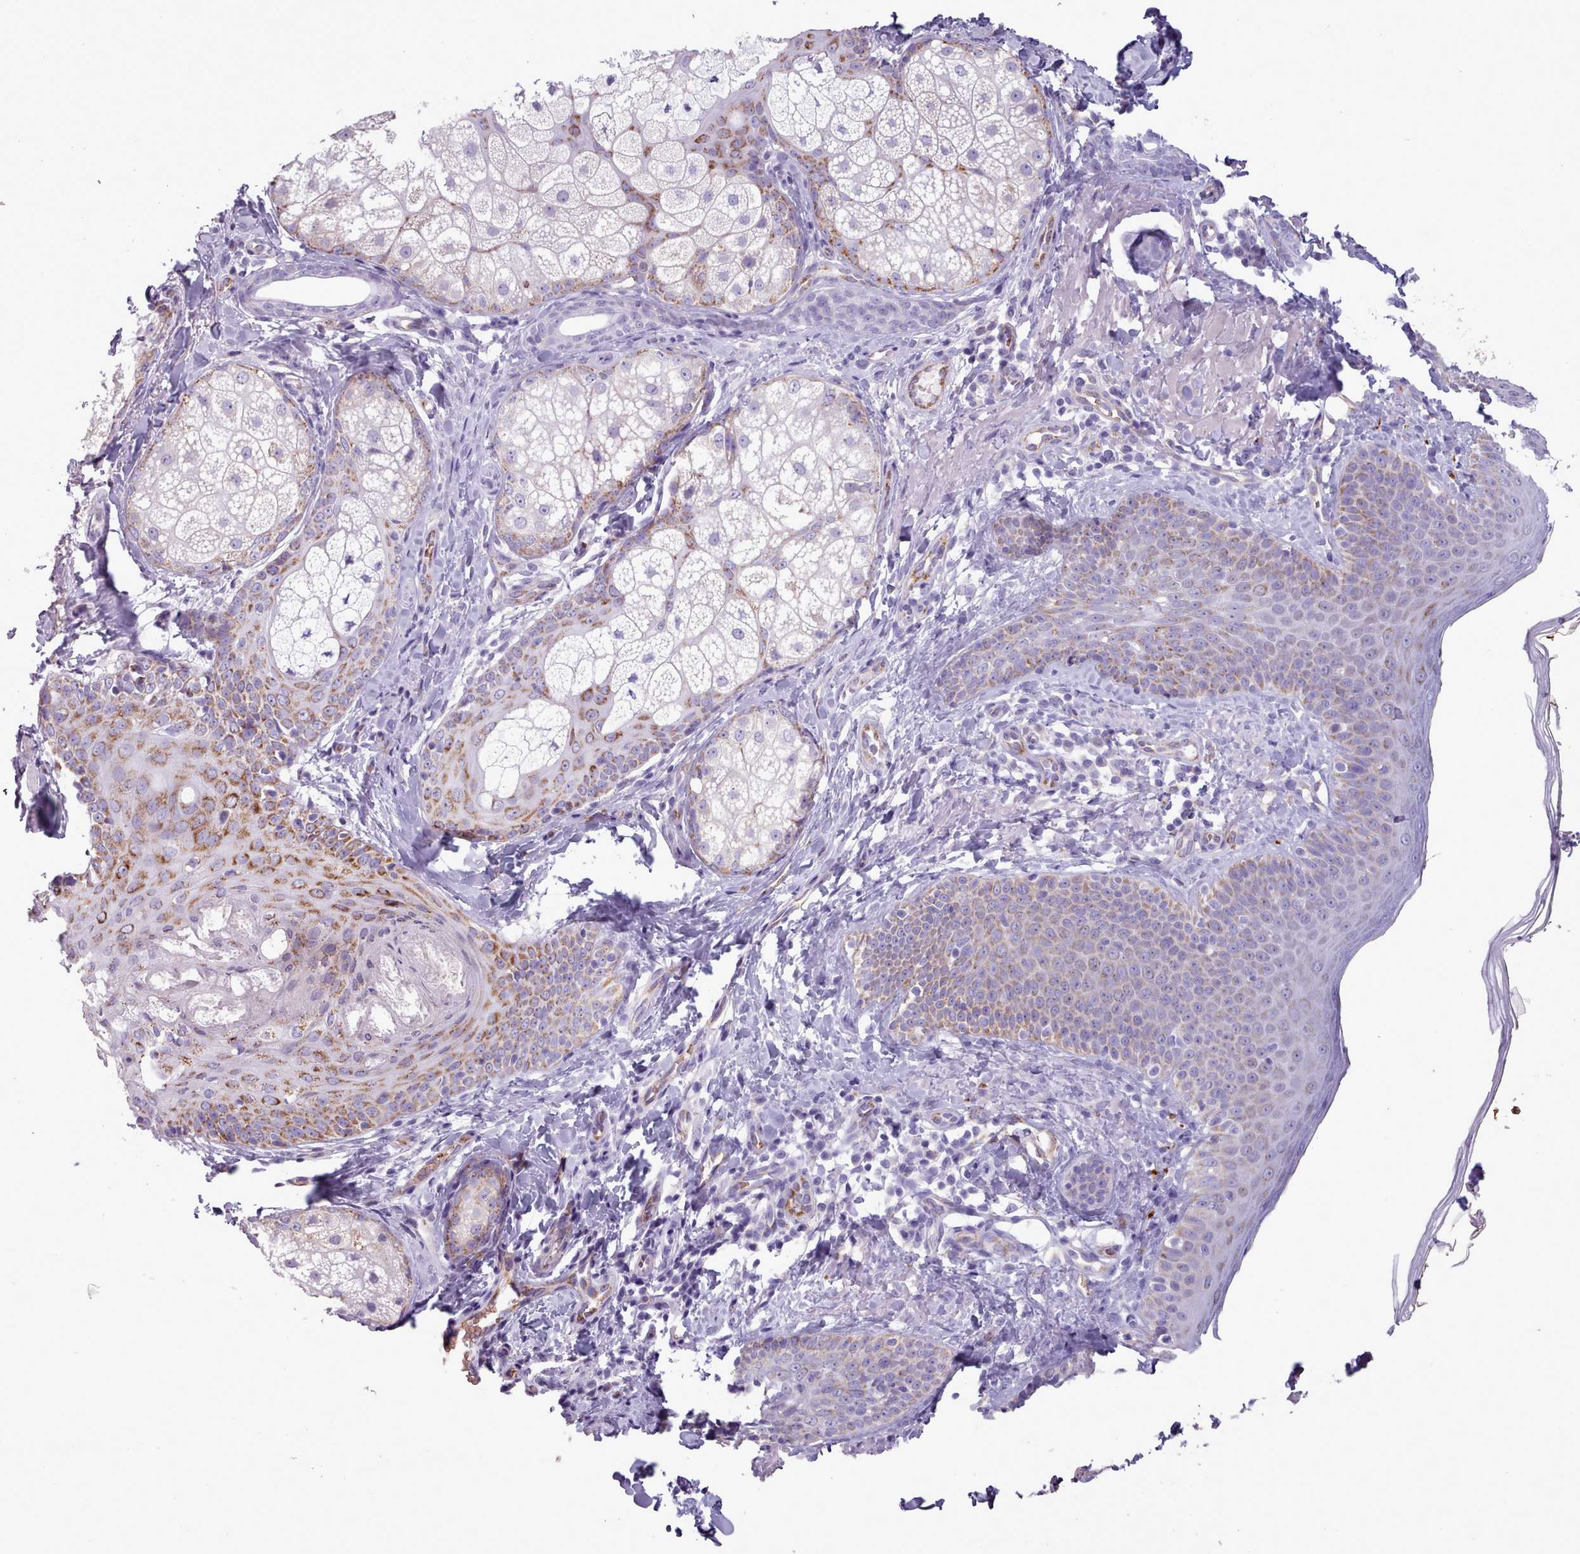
{"staining": {"intensity": "negative", "quantity": "none", "location": "none"}, "tissue": "skin", "cell_type": "Fibroblasts", "image_type": "normal", "snomed": [{"axis": "morphology", "description": "Normal tissue, NOS"}, {"axis": "topography", "description": "Skin"}], "caption": "Immunohistochemical staining of normal skin reveals no significant expression in fibroblasts.", "gene": "AK4P3", "patient": {"sex": "male", "age": 57}}